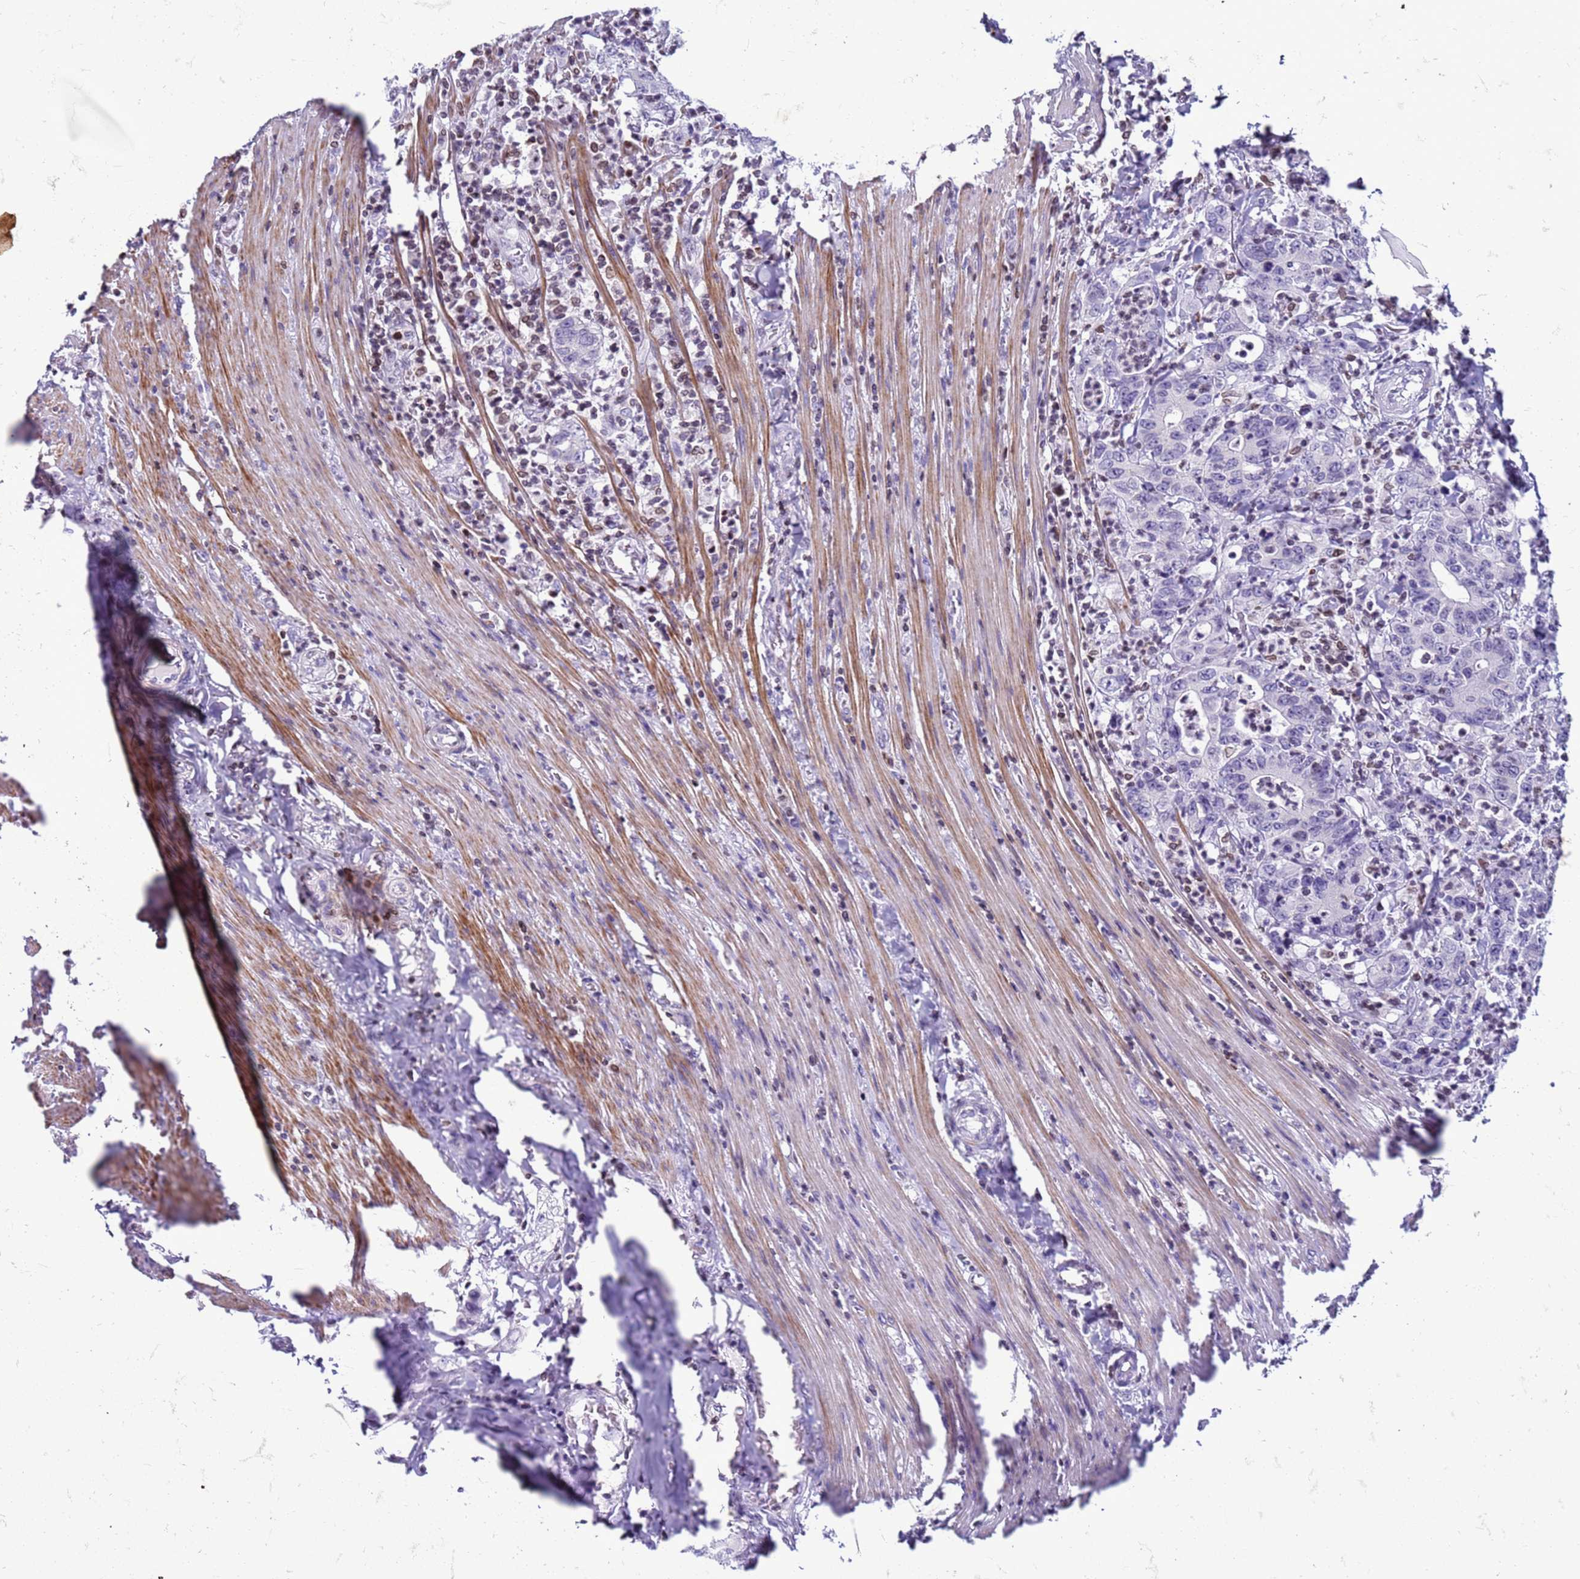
{"staining": {"intensity": "negative", "quantity": "none", "location": "none"}, "tissue": "colorectal cancer", "cell_type": "Tumor cells", "image_type": "cancer", "snomed": [{"axis": "morphology", "description": "Adenocarcinoma, NOS"}, {"axis": "topography", "description": "Colon"}], "caption": "Colorectal adenocarcinoma was stained to show a protein in brown. There is no significant staining in tumor cells.", "gene": "METTL25B", "patient": {"sex": "female", "age": 75}}